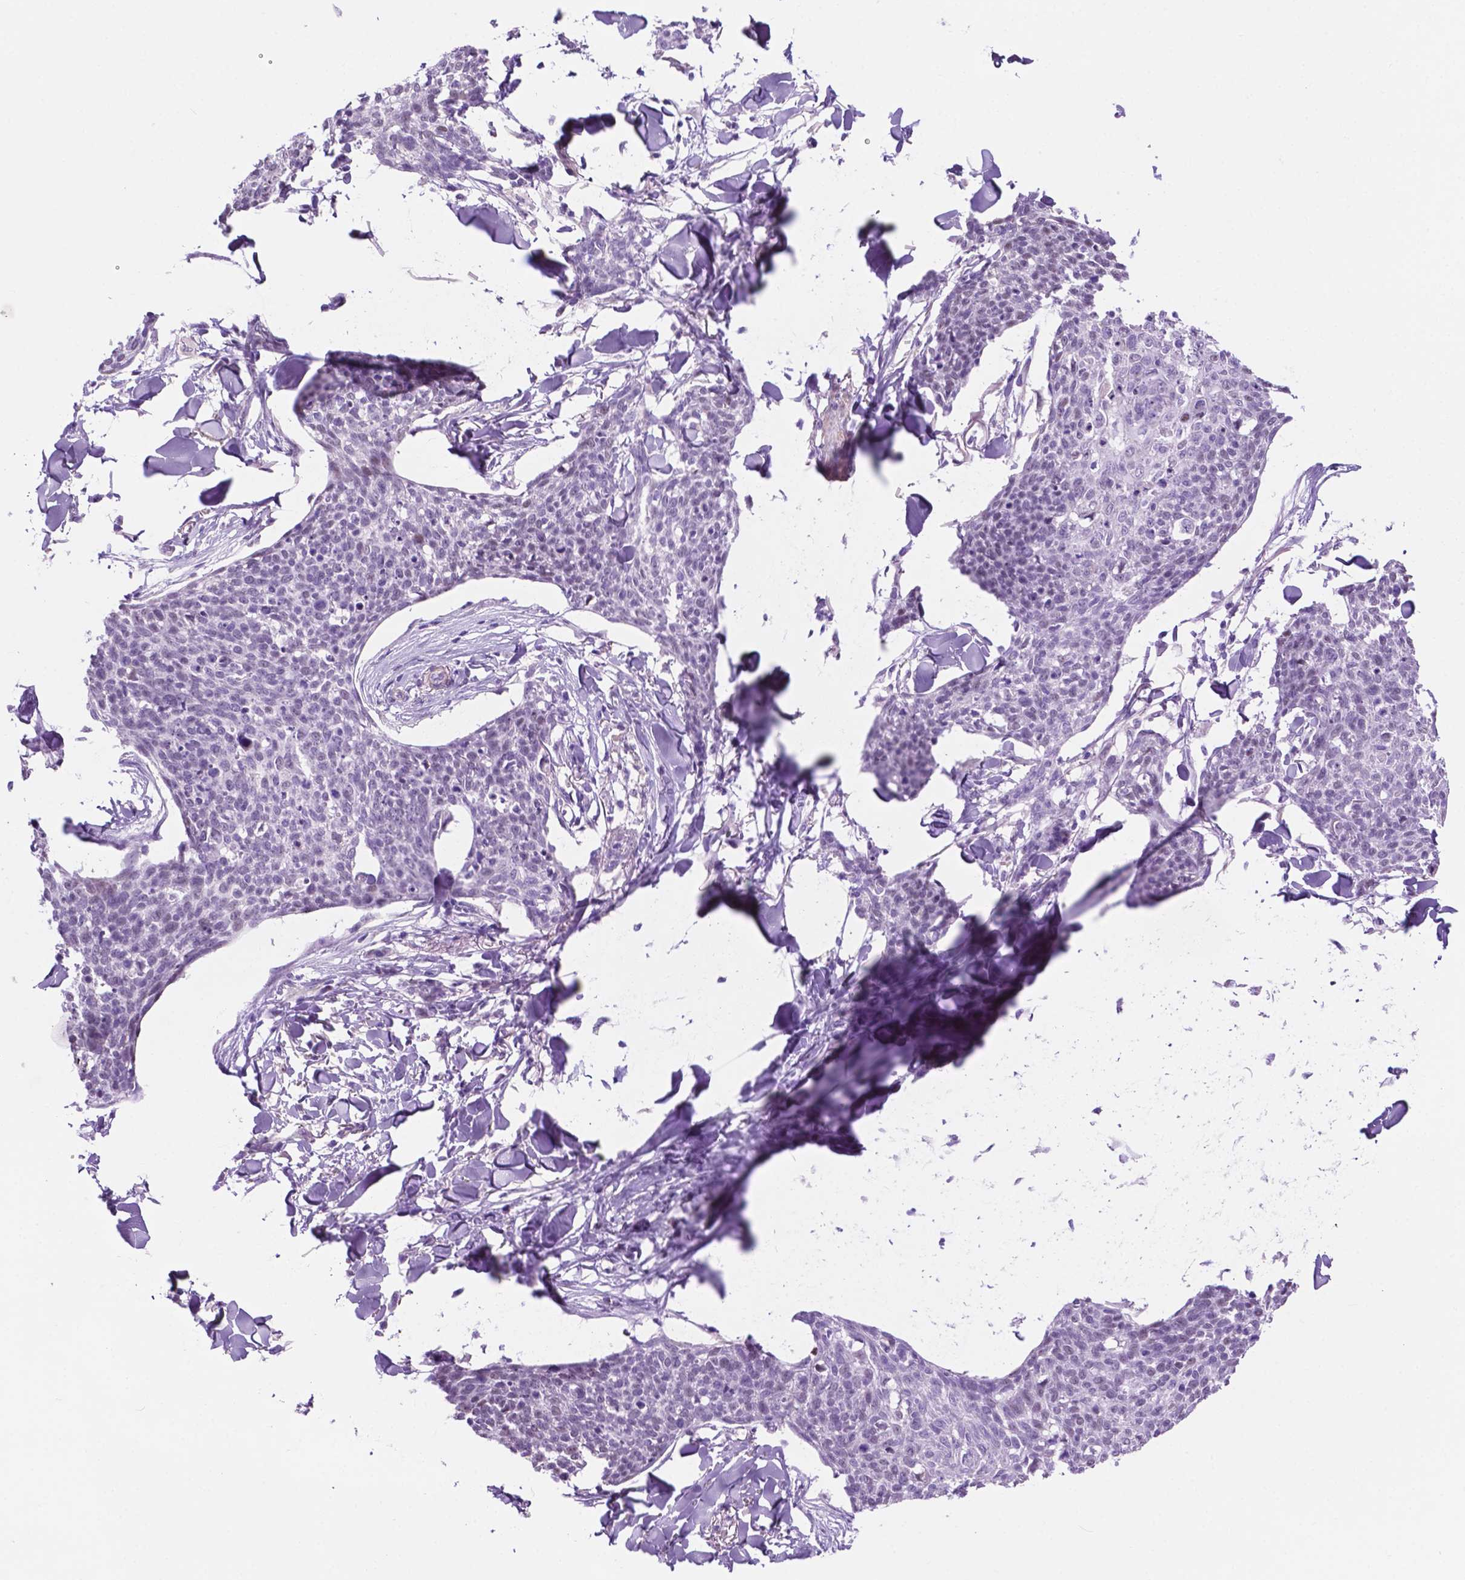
{"staining": {"intensity": "negative", "quantity": "none", "location": "none"}, "tissue": "skin cancer", "cell_type": "Tumor cells", "image_type": "cancer", "snomed": [{"axis": "morphology", "description": "Squamous cell carcinoma, NOS"}, {"axis": "topography", "description": "Skin"}, {"axis": "topography", "description": "Vulva"}], "caption": "Immunohistochemical staining of human skin cancer (squamous cell carcinoma) shows no significant expression in tumor cells.", "gene": "ACY3", "patient": {"sex": "female", "age": 75}}